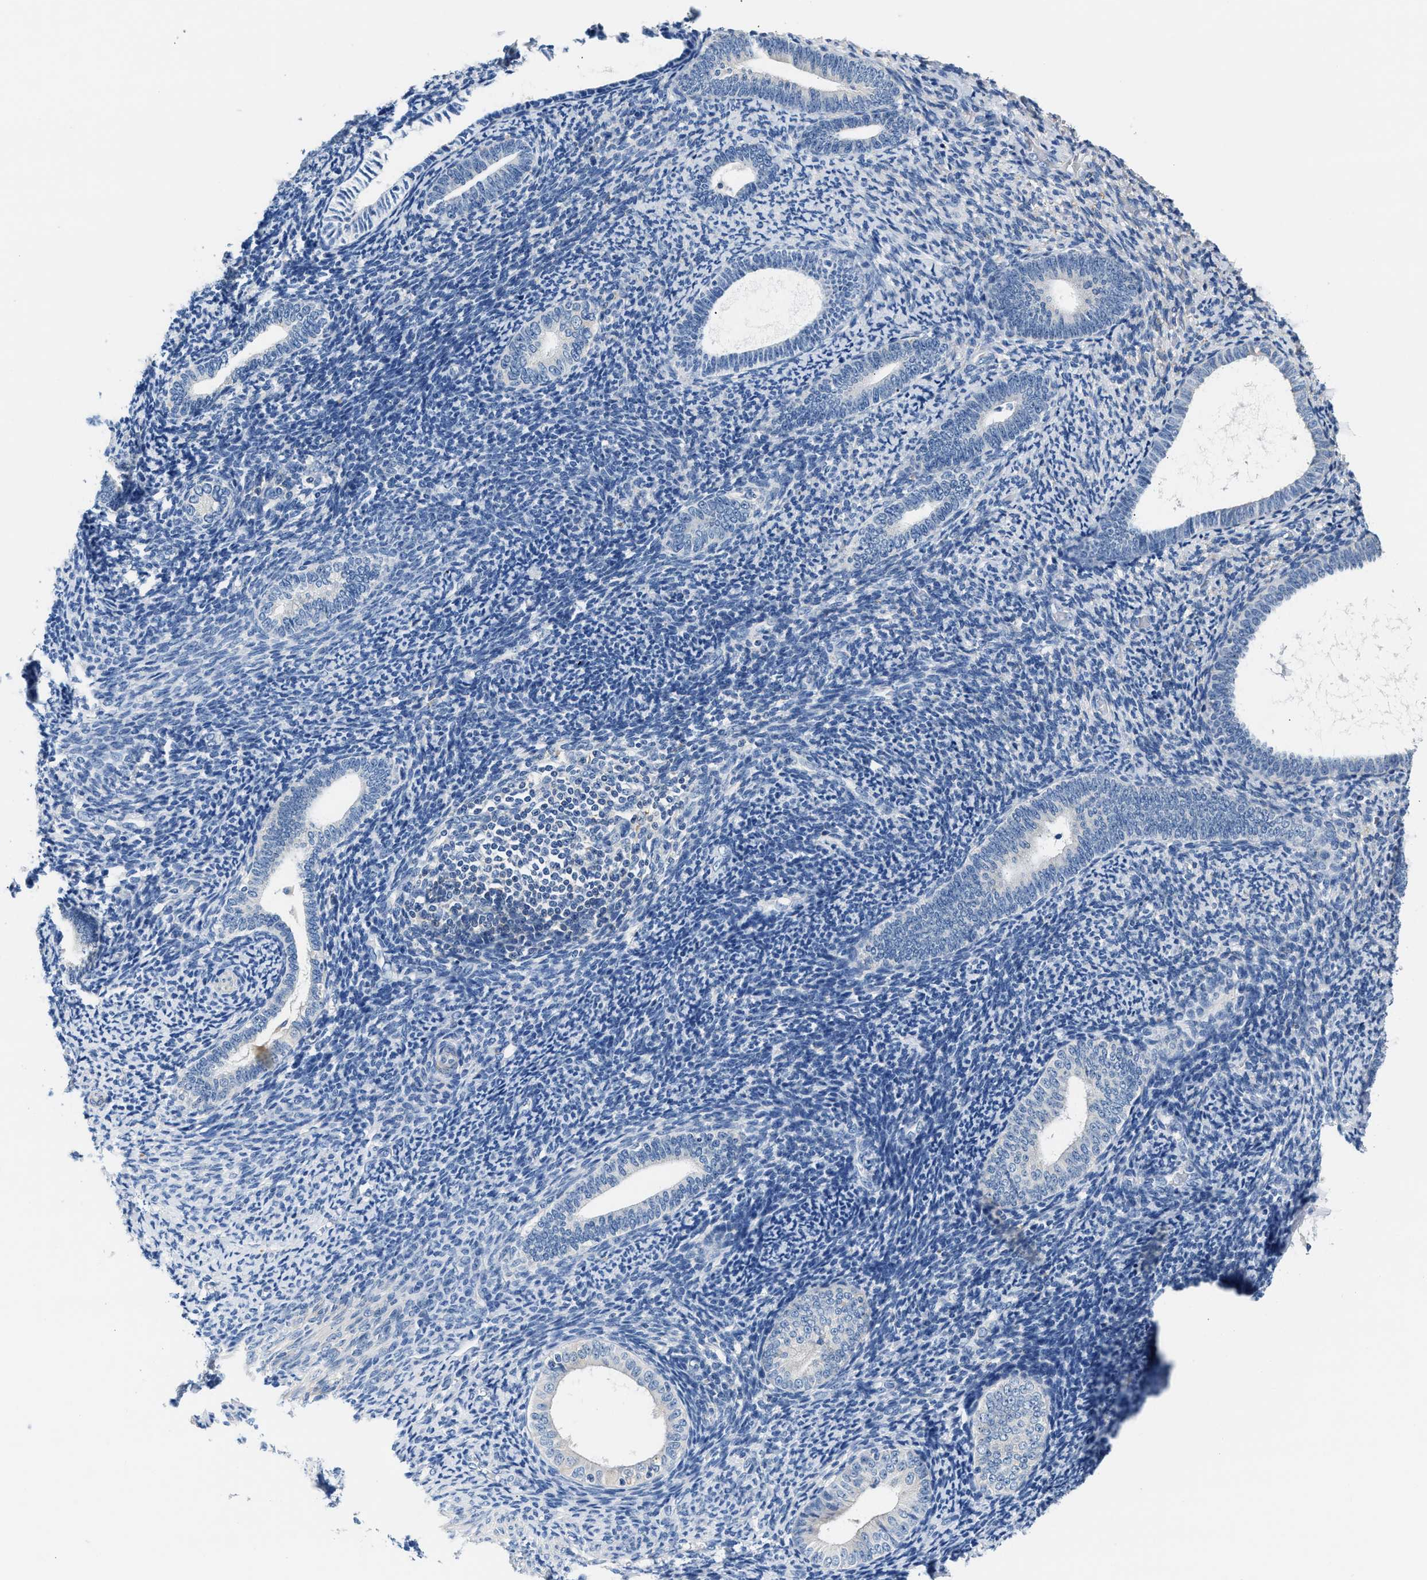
{"staining": {"intensity": "negative", "quantity": "none", "location": "none"}, "tissue": "endometrium", "cell_type": "Cells in endometrial stroma", "image_type": "normal", "snomed": [{"axis": "morphology", "description": "Normal tissue, NOS"}, {"axis": "topography", "description": "Endometrium"}], "caption": "DAB immunohistochemical staining of normal human endometrium exhibits no significant expression in cells in endometrial stroma.", "gene": "TUT7", "patient": {"sex": "female", "age": 66}}